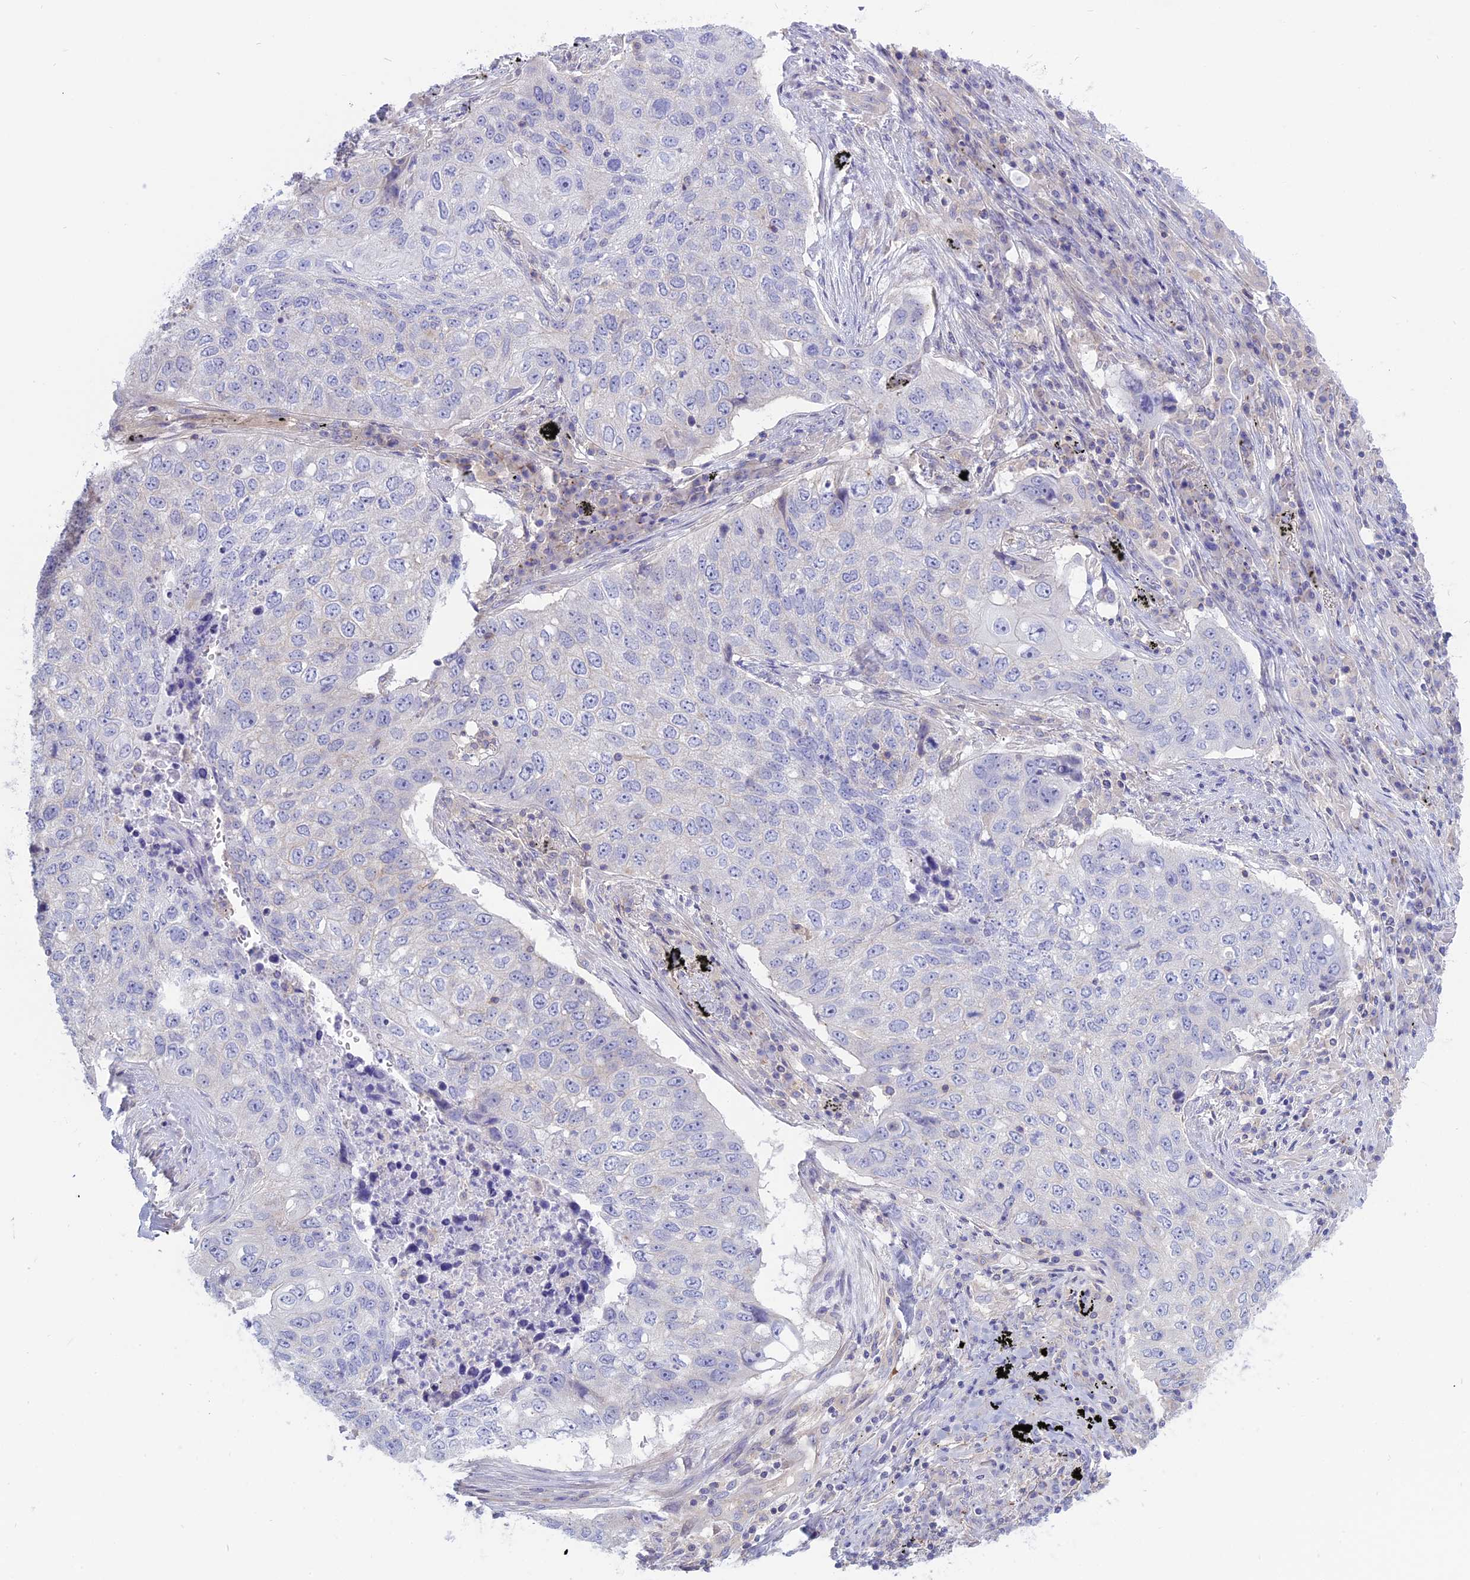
{"staining": {"intensity": "negative", "quantity": "none", "location": "none"}, "tissue": "lung cancer", "cell_type": "Tumor cells", "image_type": "cancer", "snomed": [{"axis": "morphology", "description": "Squamous cell carcinoma, NOS"}, {"axis": "topography", "description": "Lung"}], "caption": "Histopathology image shows no significant protein expression in tumor cells of lung cancer (squamous cell carcinoma). The staining is performed using DAB (3,3'-diaminobenzidine) brown chromogen with nuclei counter-stained in using hematoxylin.", "gene": "AHCYL1", "patient": {"sex": "female", "age": 63}}